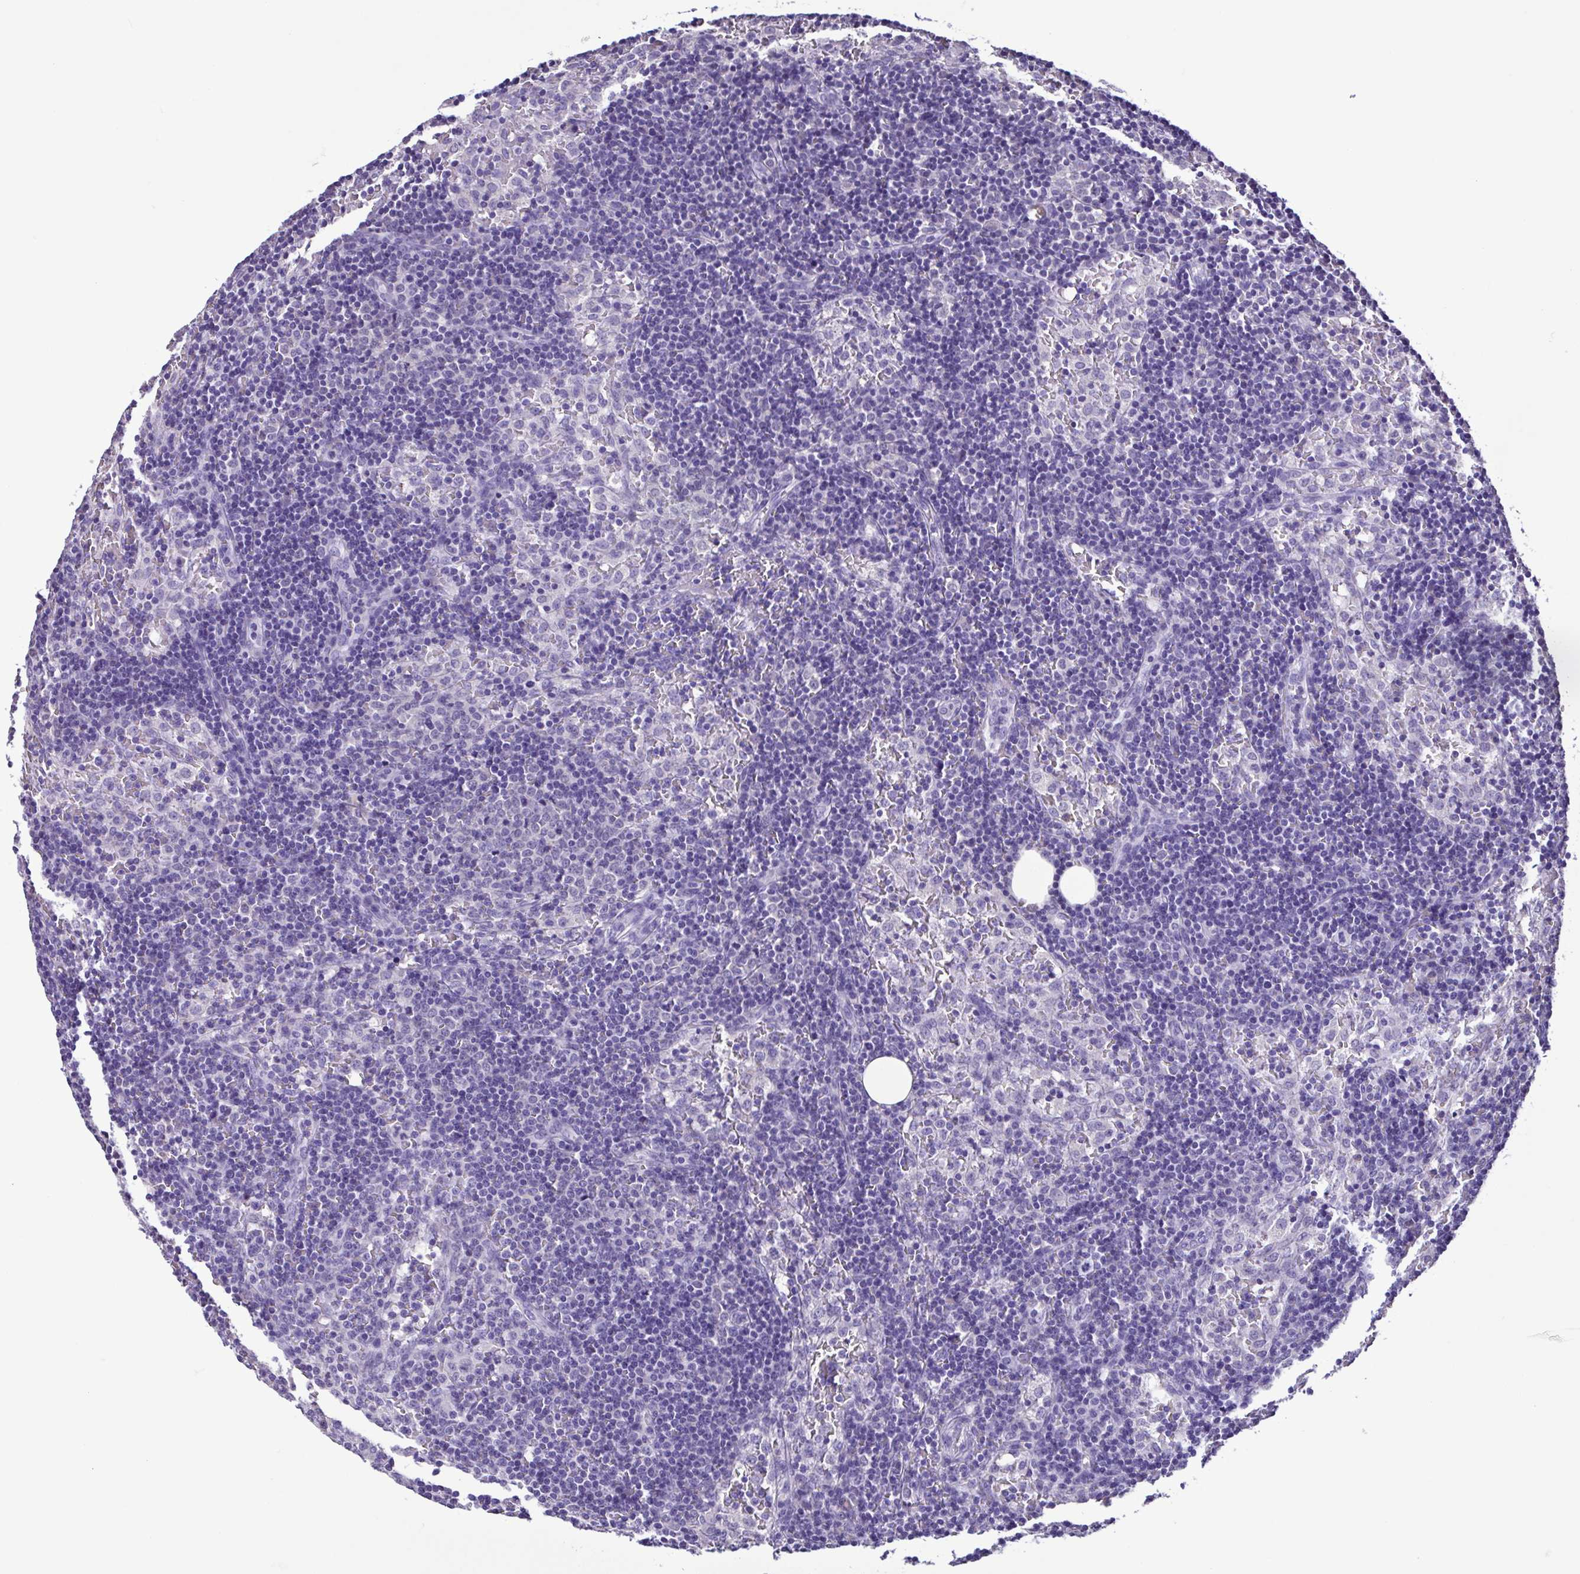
{"staining": {"intensity": "negative", "quantity": "none", "location": "none"}, "tissue": "lymph node", "cell_type": "Germinal center cells", "image_type": "normal", "snomed": [{"axis": "morphology", "description": "Normal tissue, NOS"}, {"axis": "topography", "description": "Lymph node"}], "caption": "Immunohistochemistry (IHC) histopathology image of unremarkable lymph node: lymph node stained with DAB shows no significant protein staining in germinal center cells.", "gene": "CBY2", "patient": {"sex": "female", "age": 41}}